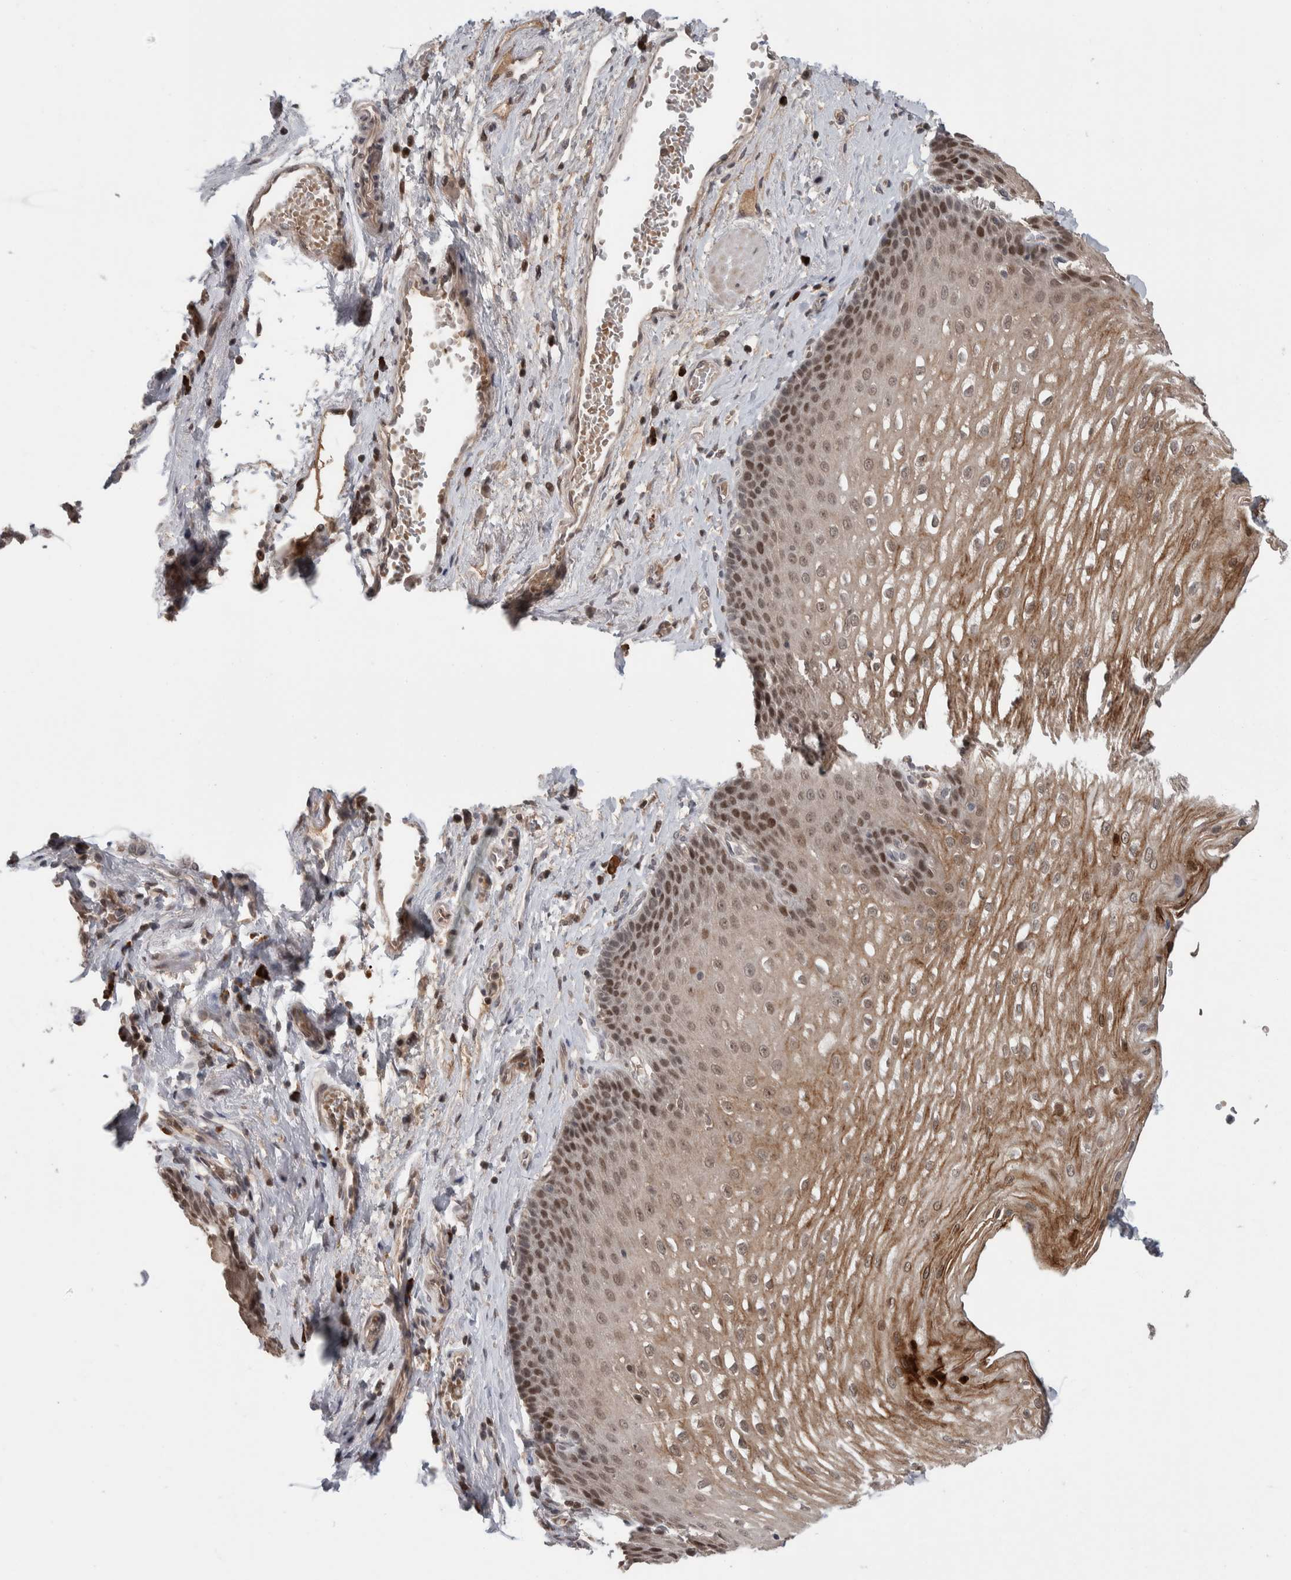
{"staining": {"intensity": "moderate", "quantity": ">75%", "location": "cytoplasmic/membranous,nuclear"}, "tissue": "esophagus", "cell_type": "Squamous epithelial cells", "image_type": "normal", "snomed": [{"axis": "morphology", "description": "Normal tissue, NOS"}, {"axis": "topography", "description": "Esophagus"}], "caption": "IHC (DAB (3,3'-diaminobenzidine)) staining of unremarkable human esophagus demonstrates moderate cytoplasmic/membranous,nuclear protein staining in about >75% of squamous epithelial cells.", "gene": "ZNF592", "patient": {"sex": "male", "age": 48}}